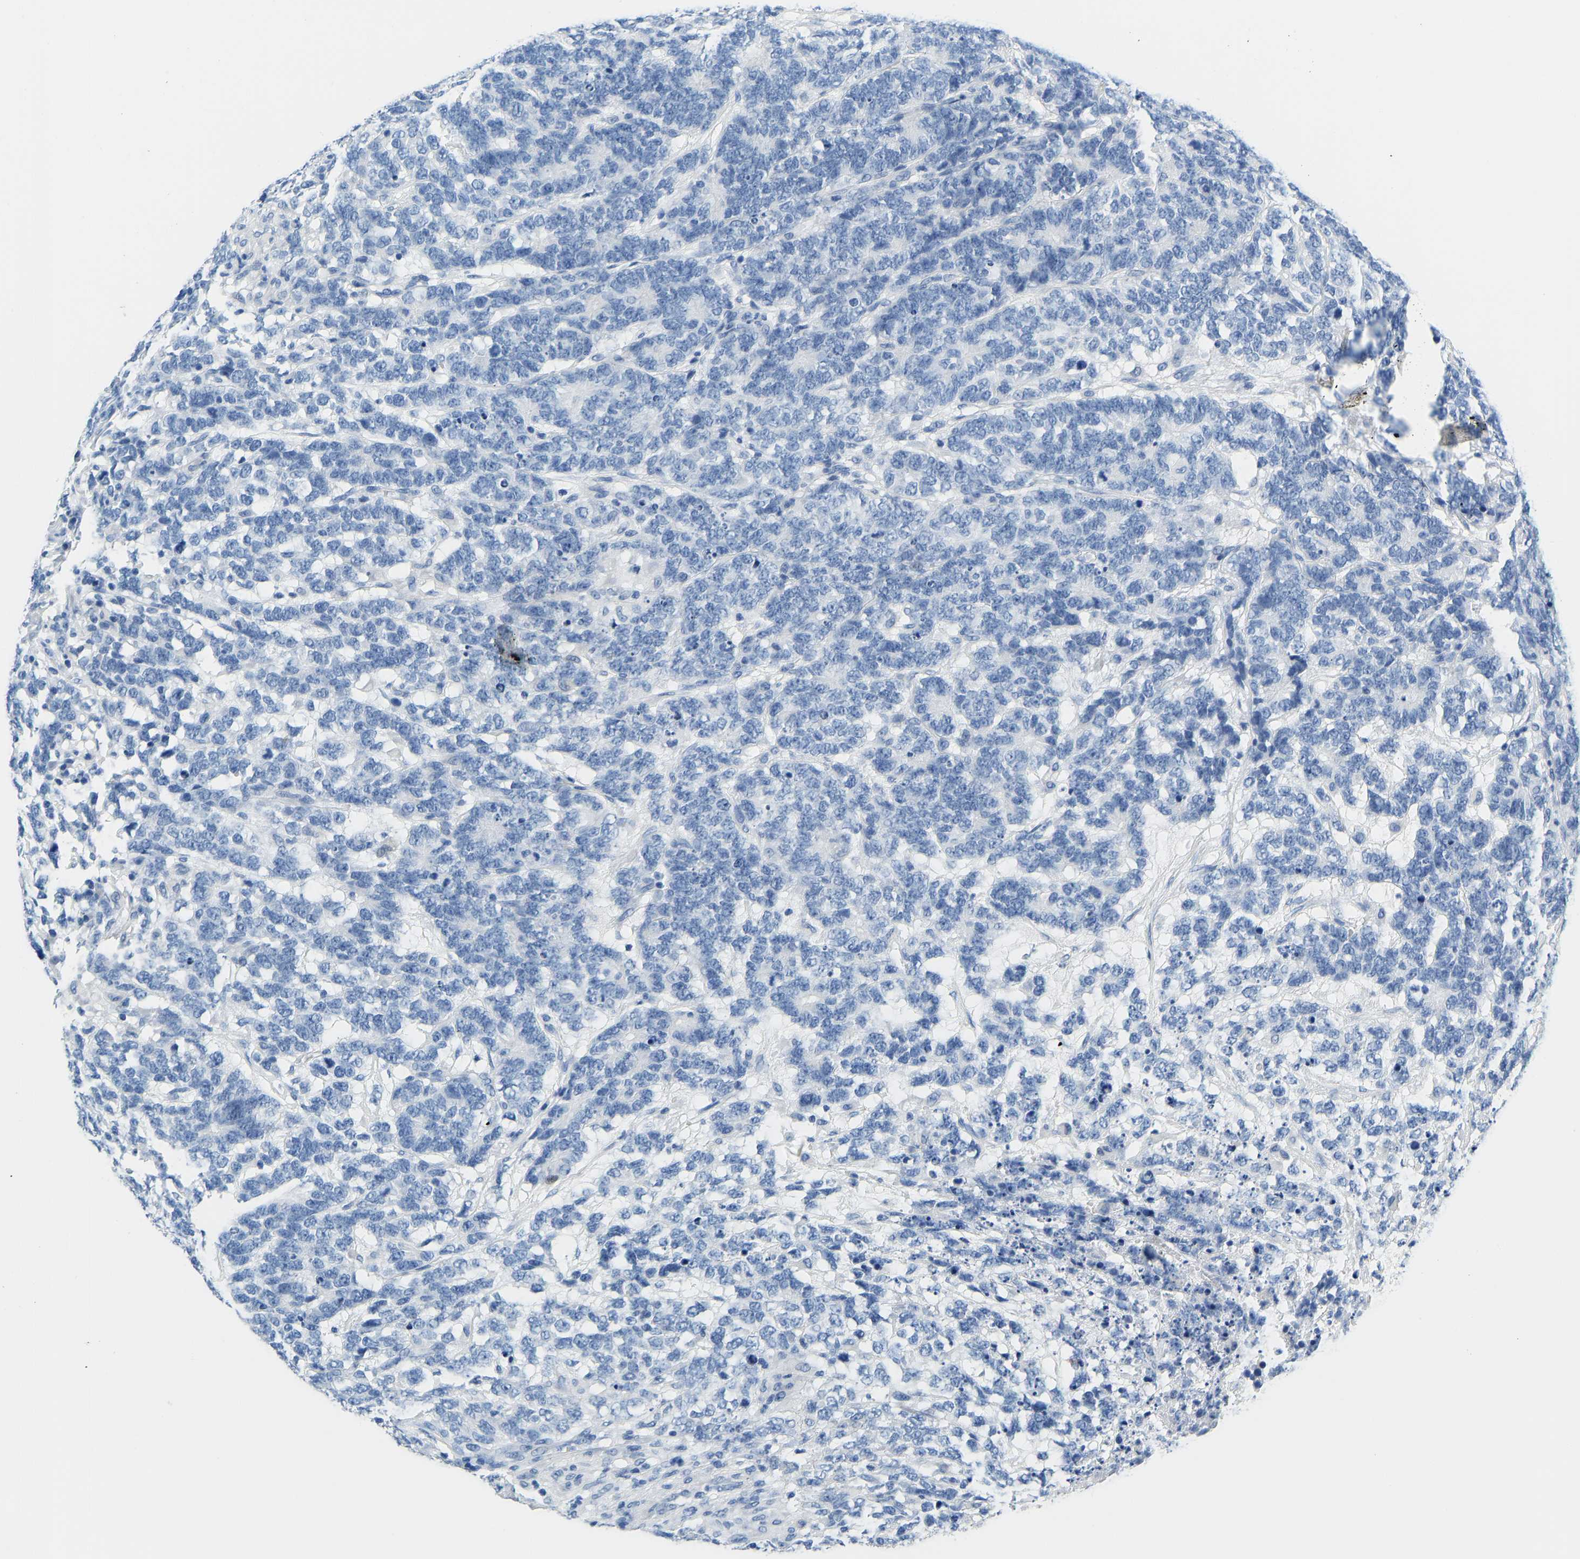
{"staining": {"intensity": "negative", "quantity": "none", "location": "none"}, "tissue": "testis cancer", "cell_type": "Tumor cells", "image_type": "cancer", "snomed": [{"axis": "morphology", "description": "Carcinoma, Embryonal, NOS"}, {"axis": "topography", "description": "Testis"}], "caption": "Immunohistochemistry (IHC) micrograph of neoplastic tissue: human testis cancer (embryonal carcinoma) stained with DAB (3,3'-diaminobenzidine) demonstrates no significant protein expression in tumor cells.", "gene": "SERPINB3", "patient": {"sex": "male", "age": 26}}